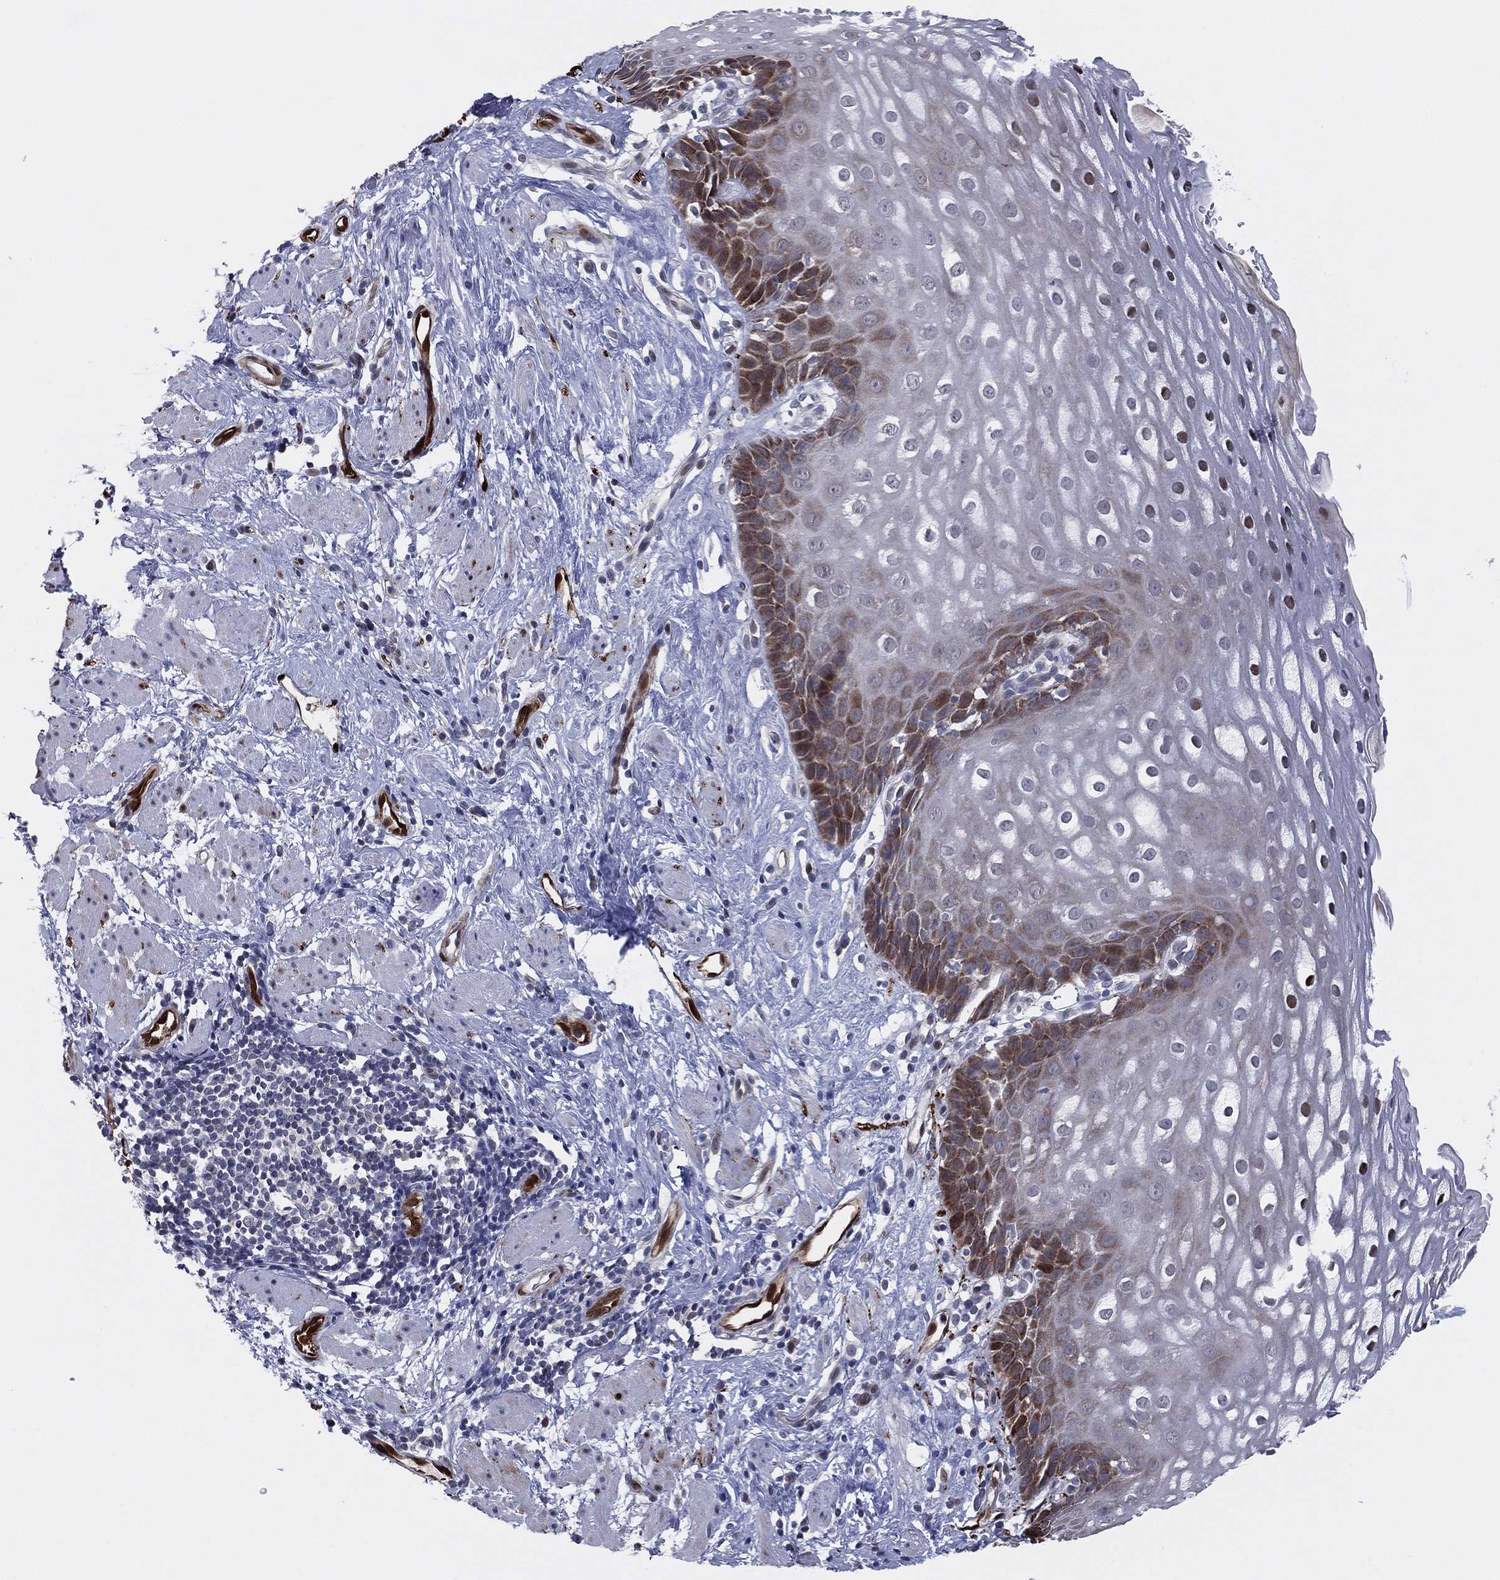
{"staining": {"intensity": "strong", "quantity": "<25%", "location": "cytoplasmic/membranous,nuclear"}, "tissue": "esophagus", "cell_type": "Squamous epithelial cells", "image_type": "normal", "snomed": [{"axis": "morphology", "description": "Normal tissue, NOS"}, {"axis": "topography", "description": "Esophagus"}], "caption": "High-magnification brightfield microscopy of normal esophagus stained with DAB (3,3'-diaminobenzidine) (brown) and counterstained with hematoxylin (blue). squamous epithelial cells exhibit strong cytoplasmic/membranous,nuclear expression is seen in about<25% of cells.", "gene": "SNCG", "patient": {"sex": "male", "age": 64}}